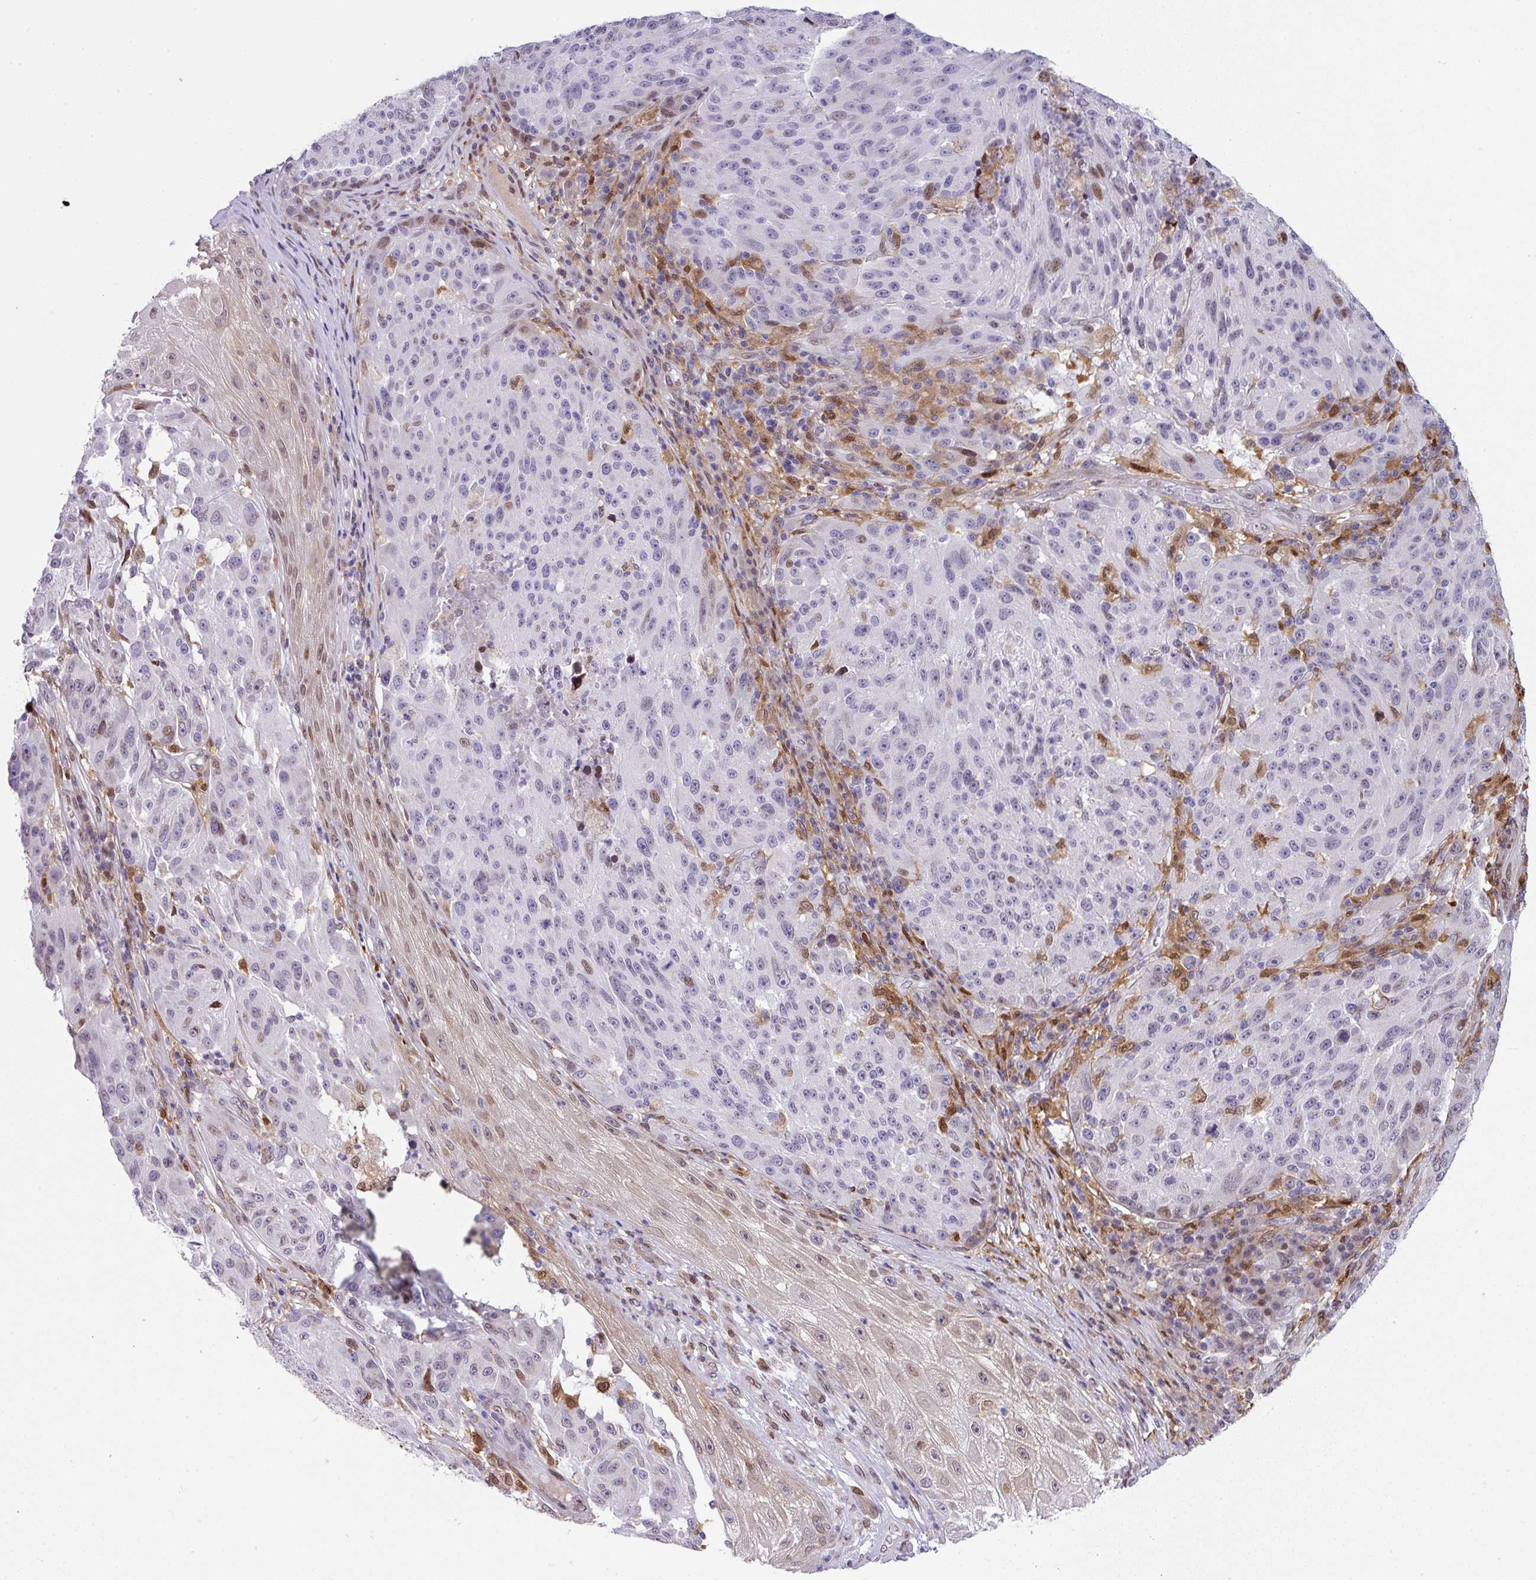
{"staining": {"intensity": "weak", "quantity": "<25%", "location": "nuclear"}, "tissue": "melanoma", "cell_type": "Tumor cells", "image_type": "cancer", "snomed": [{"axis": "morphology", "description": "Malignant melanoma, NOS"}, {"axis": "topography", "description": "Skin"}], "caption": "A photomicrograph of human malignant melanoma is negative for staining in tumor cells. (Stains: DAB (3,3'-diaminobenzidine) IHC with hematoxylin counter stain, Microscopy: brightfield microscopy at high magnification).", "gene": "PLK1", "patient": {"sex": "male", "age": 53}}